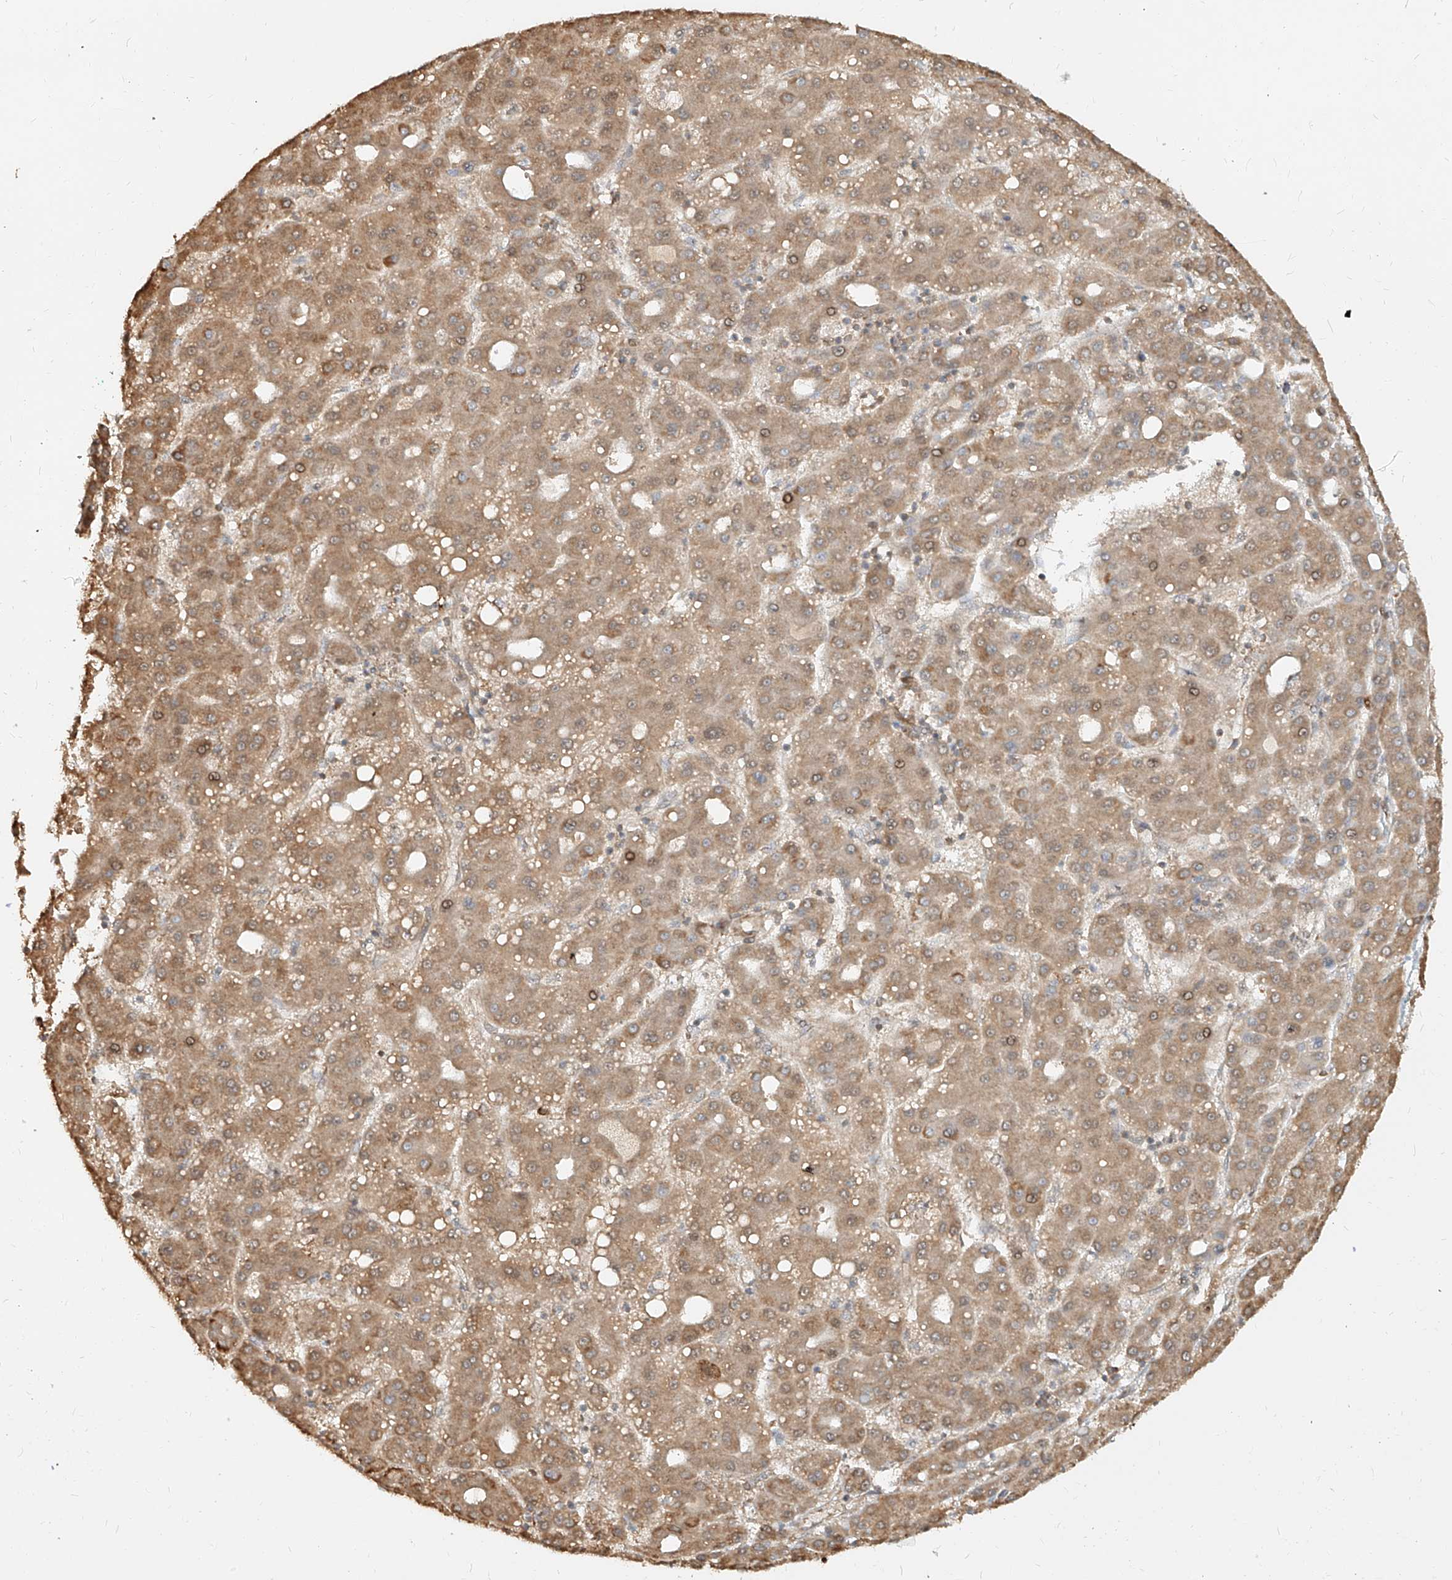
{"staining": {"intensity": "moderate", "quantity": ">75%", "location": "cytoplasmic/membranous"}, "tissue": "liver cancer", "cell_type": "Tumor cells", "image_type": "cancer", "snomed": [{"axis": "morphology", "description": "Carcinoma, Hepatocellular, NOS"}, {"axis": "topography", "description": "Liver"}], "caption": "A brown stain shows moderate cytoplasmic/membranous positivity of a protein in liver hepatocellular carcinoma tumor cells.", "gene": "UBE2K", "patient": {"sex": "male", "age": 65}}